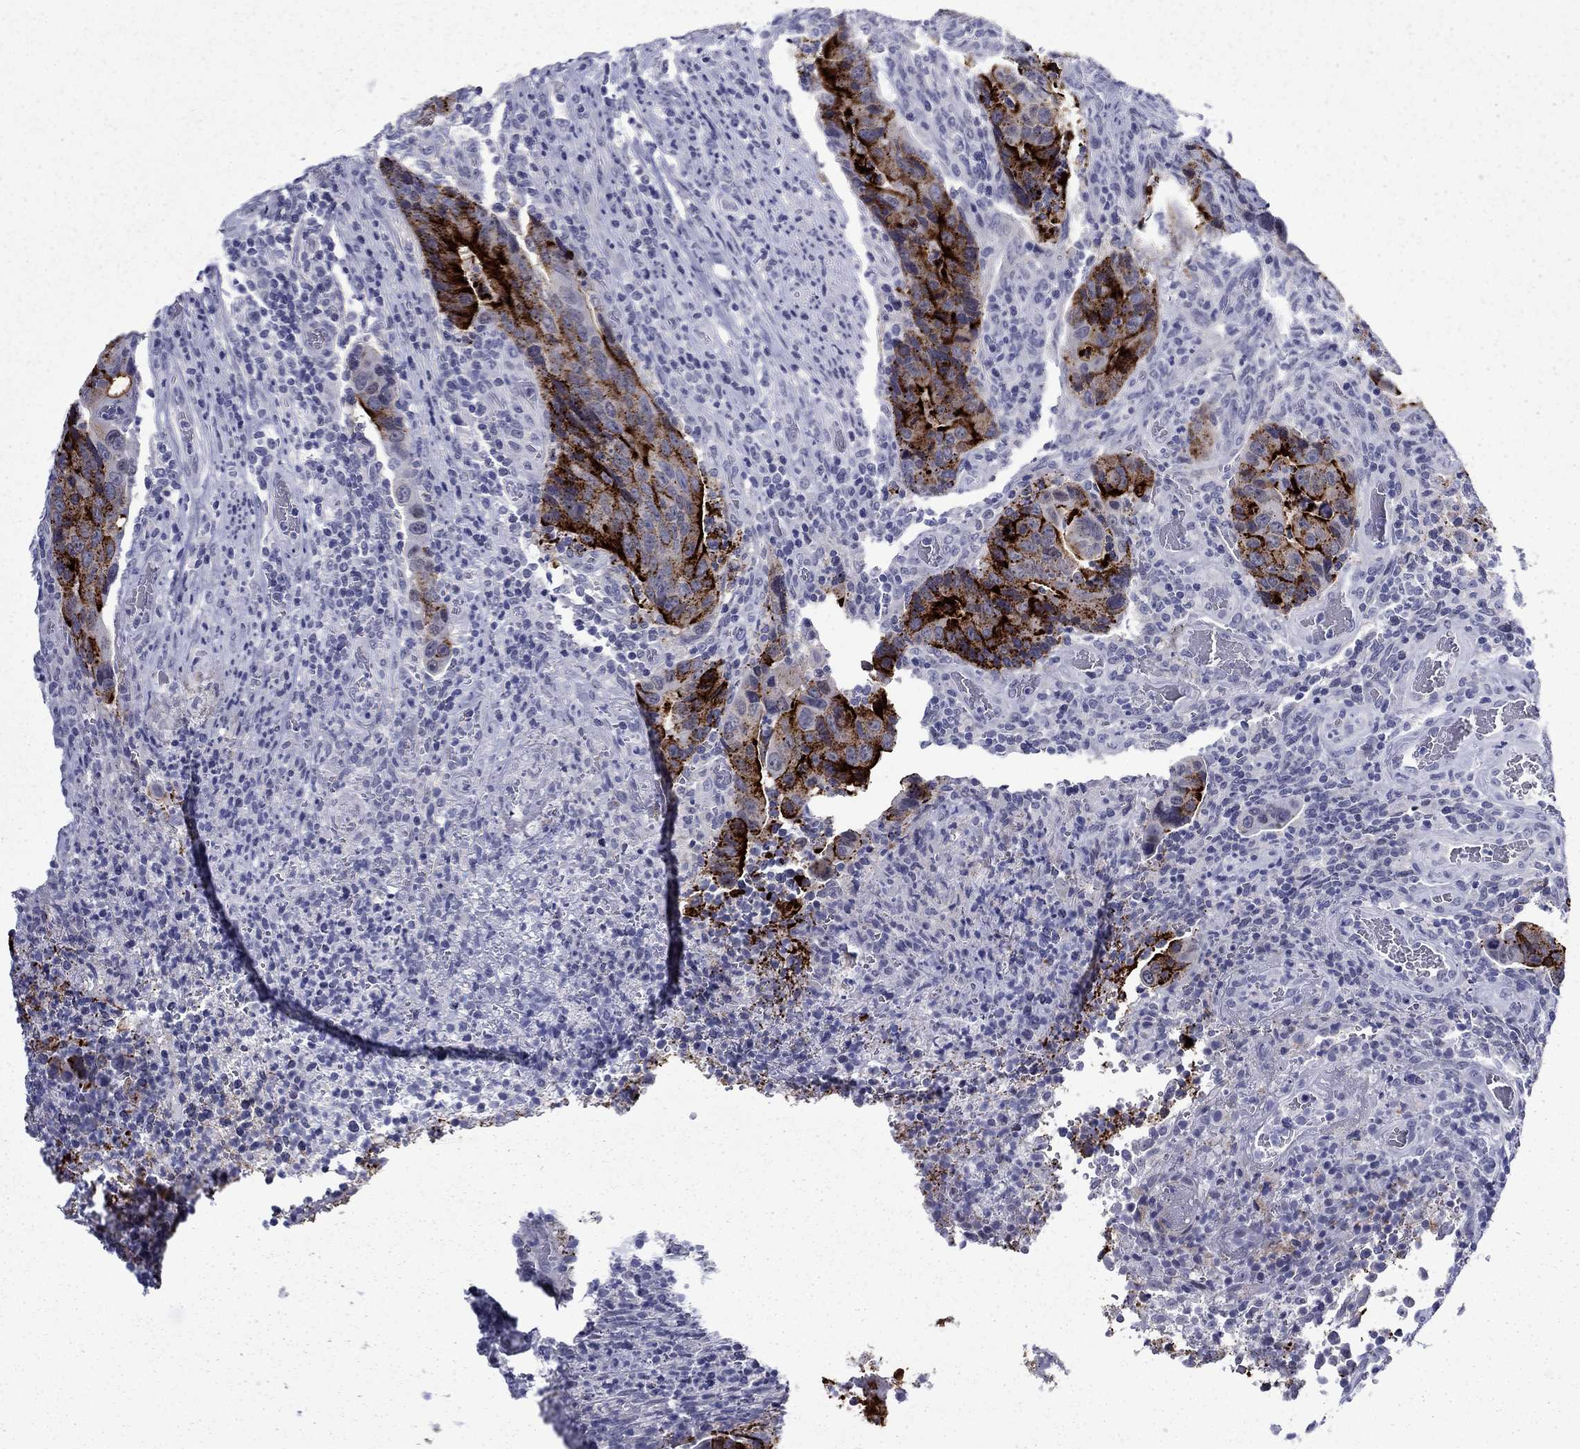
{"staining": {"intensity": "strong", "quantity": "25%-75%", "location": "cytoplasmic/membranous"}, "tissue": "colorectal cancer", "cell_type": "Tumor cells", "image_type": "cancer", "snomed": [{"axis": "morphology", "description": "Adenocarcinoma, NOS"}, {"axis": "topography", "description": "Colon"}], "caption": "This photomicrograph displays immunohistochemistry staining of human colorectal cancer (adenocarcinoma), with high strong cytoplasmic/membranous expression in approximately 25%-75% of tumor cells.", "gene": "C4orf19", "patient": {"sex": "female", "age": 56}}